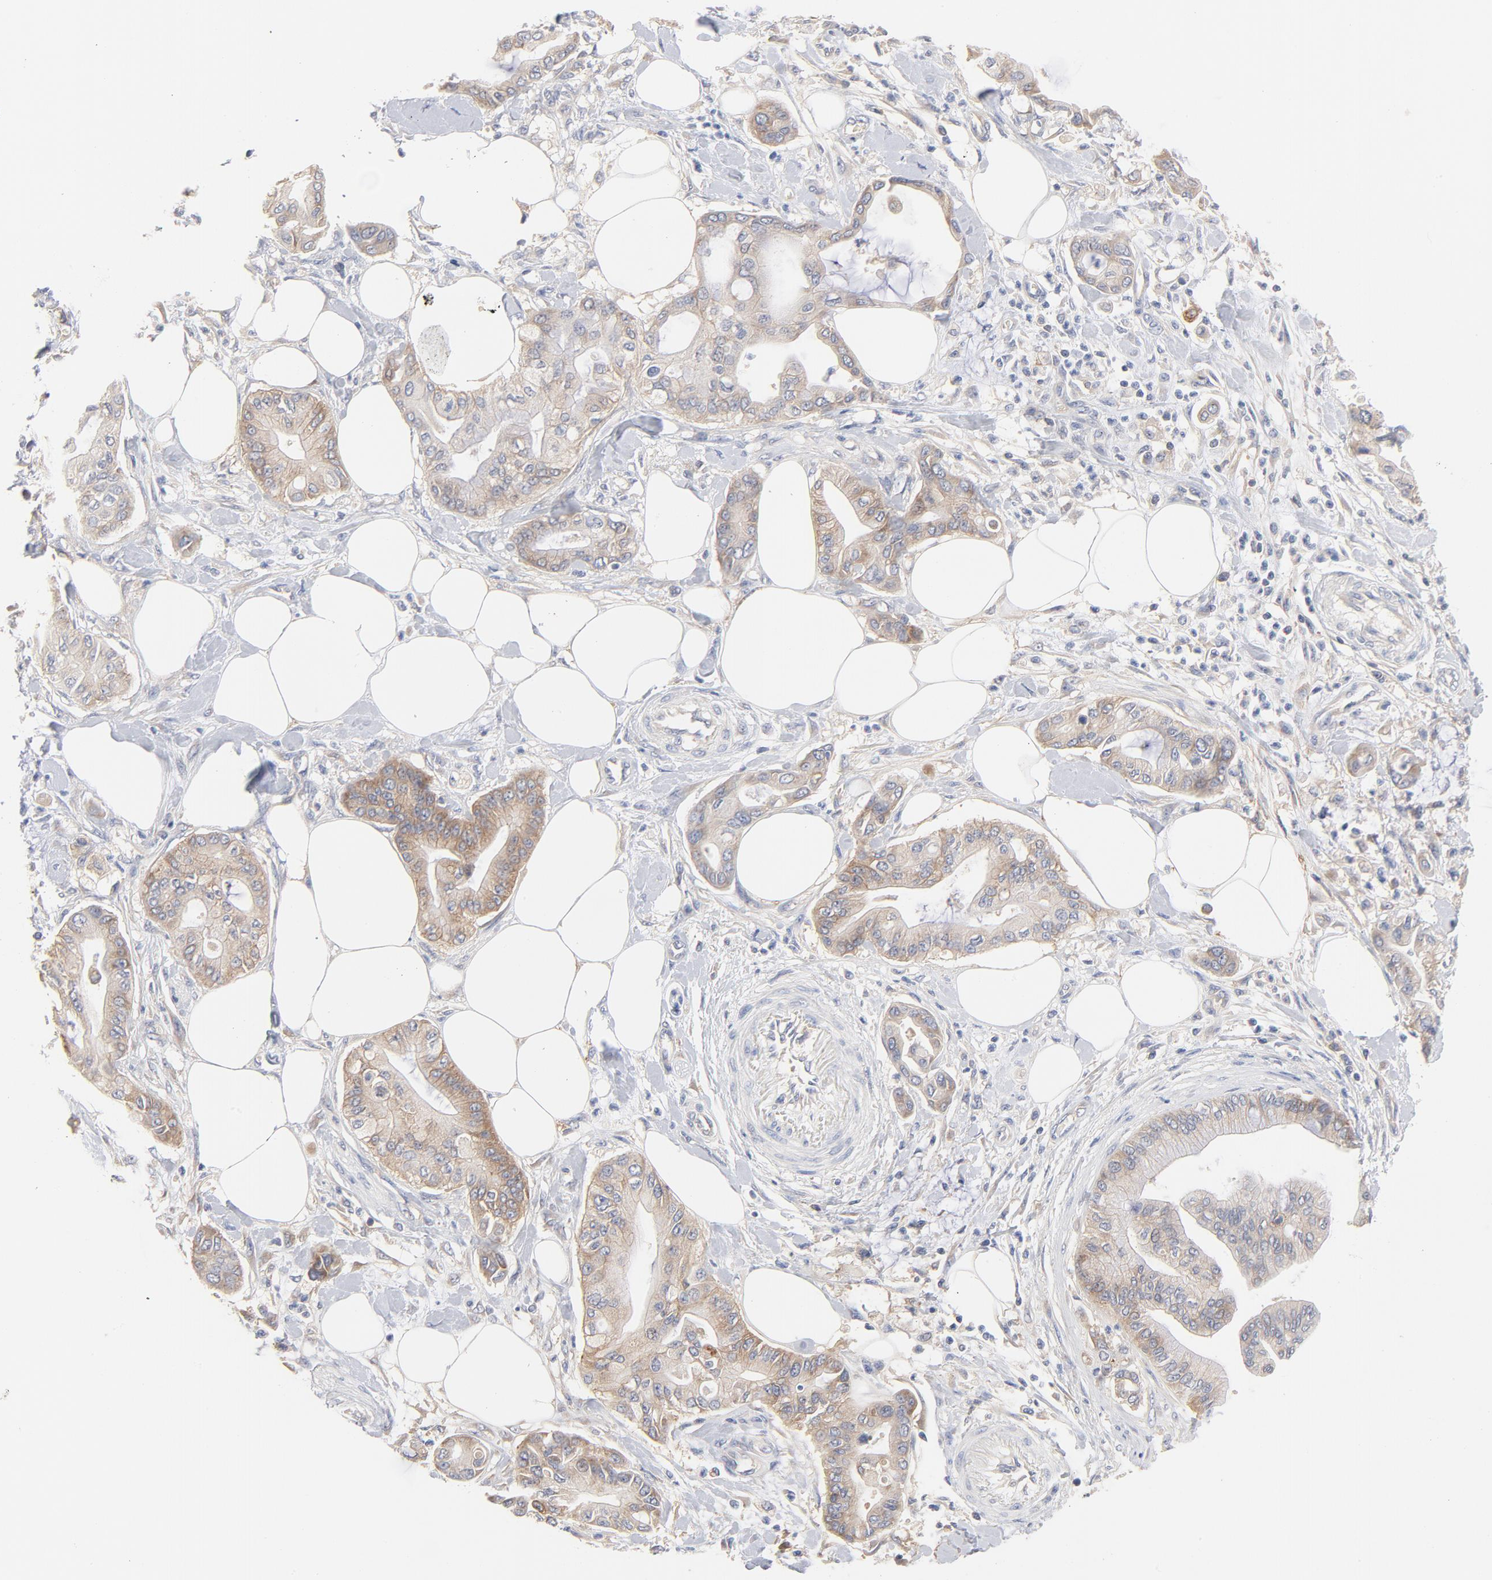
{"staining": {"intensity": "weak", "quantity": ">75%", "location": "cytoplasmic/membranous"}, "tissue": "pancreatic cancer", "cell_type": "Tumor cells", "image_type": "cancer", "snomed": [{"axis": "morphology", "description": "Adenocarcinoma, NOS"}, {"axis": "morphology", "description": "Adenocarcinoma, metastatic, NOS"}, {"axis": "topography", "description": "Lymph node"}, {"axis": "topography", "description": "Pancreas"}, {"axis": "topography", "description": "Duodenum"}], "caption": "Weak cytoplasmic/membranous protein staining is appreciated in approximately >75% of tumor cells in metastatic adenocarcinoma (pancreatic).", "gene": "SETD3", "patient": {"sex": "female", "age": 64}}